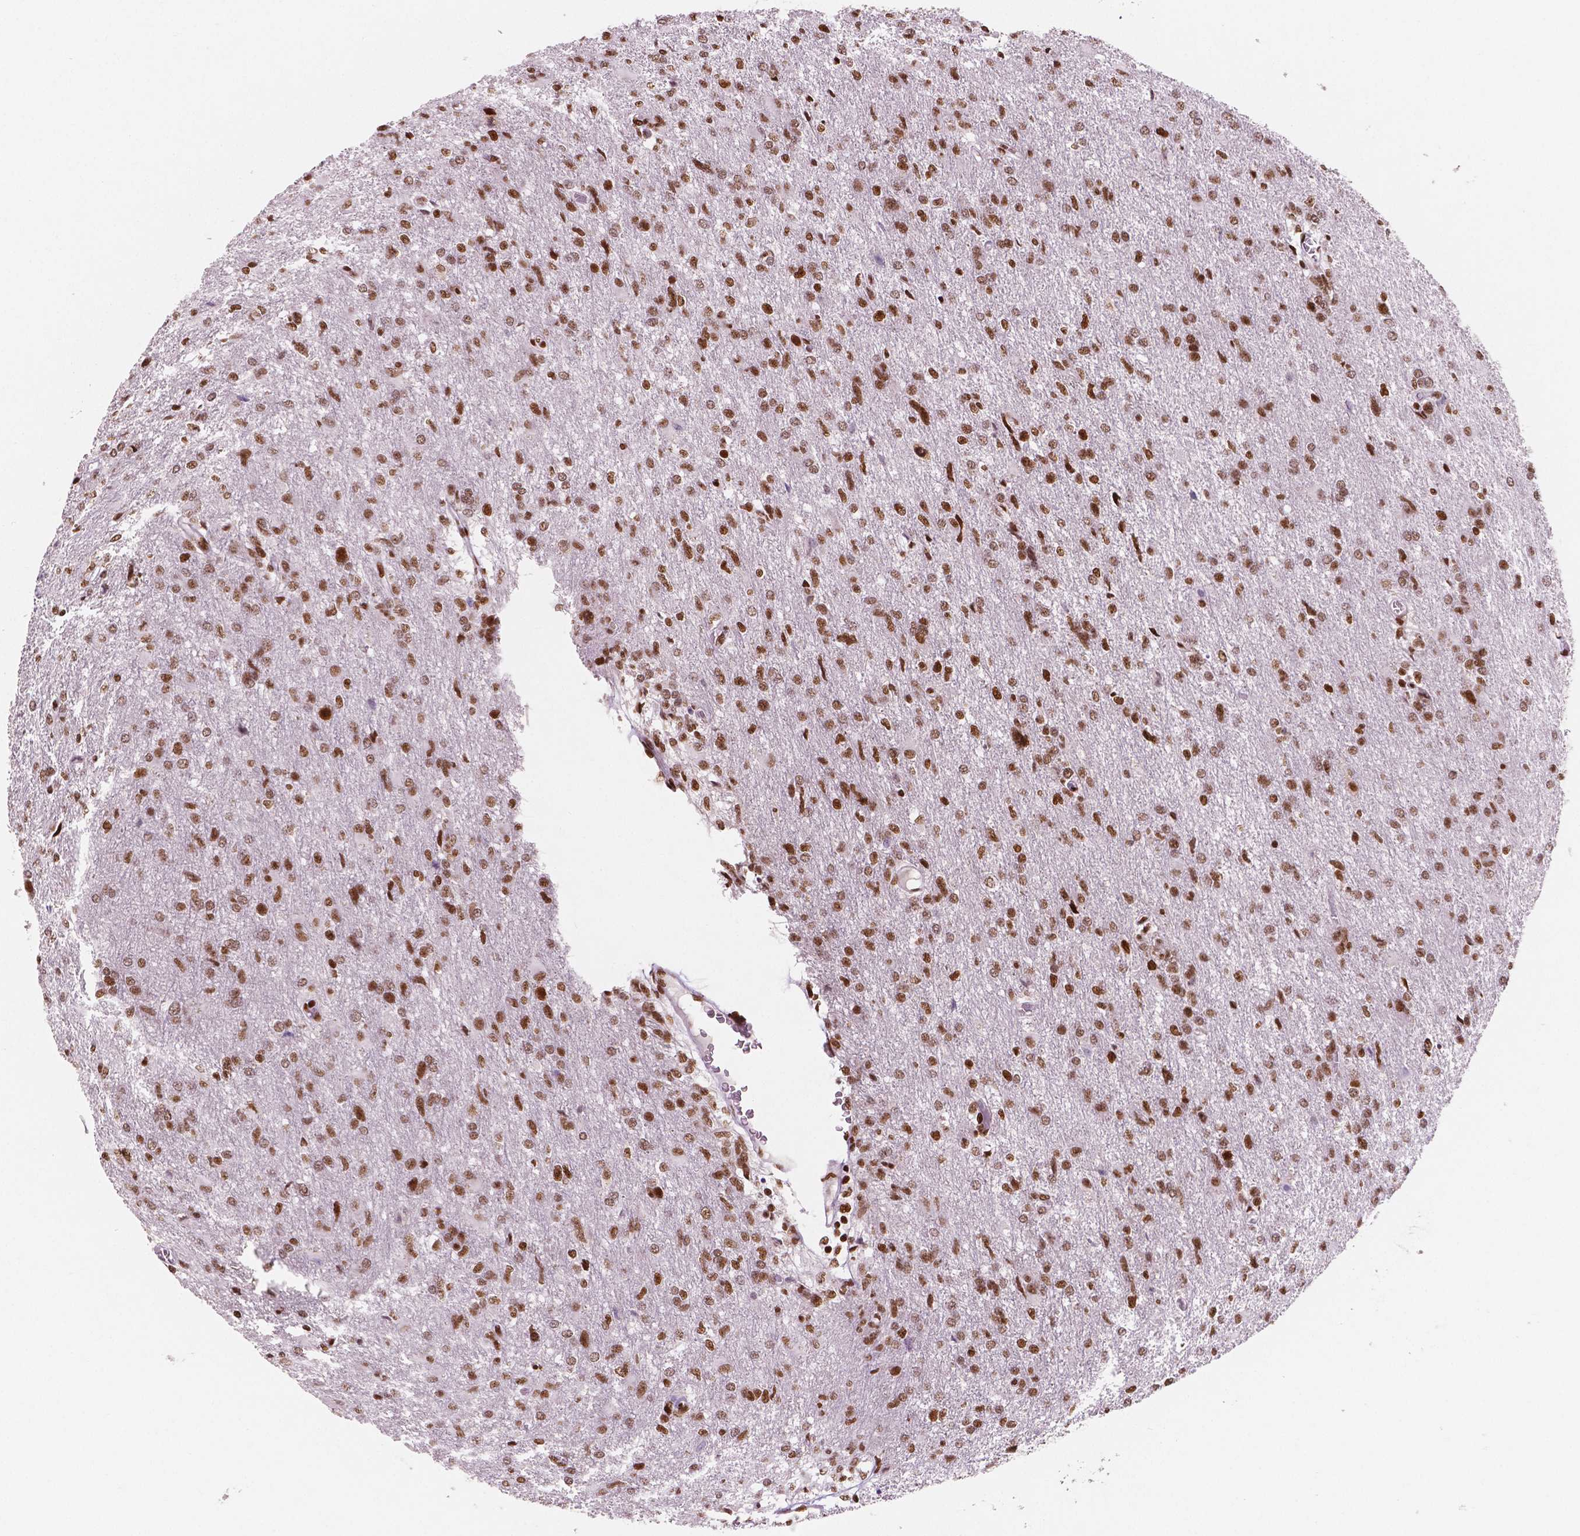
{"staining": {"intensity": "strong", "quantity": ">75%", "location": "nuclear"}, "tissue": "glioma", "cell_type": "Tumor cells", "image_type": "cancer", "snomed": [{"axis": "morphology", "description": "Glioma, malignant, High grade"}, {"axis": "topography", "description": "Brain"}], "caption": "Immunohistochemistry (IHC) photomicrograph of human glioma stained for a protein (brown), which exhibits high levels of strong nuclear expression in approximately >75% of tumor cells.", "gene": "BRD4", "patient": {"sex": "male", "age": 68}}